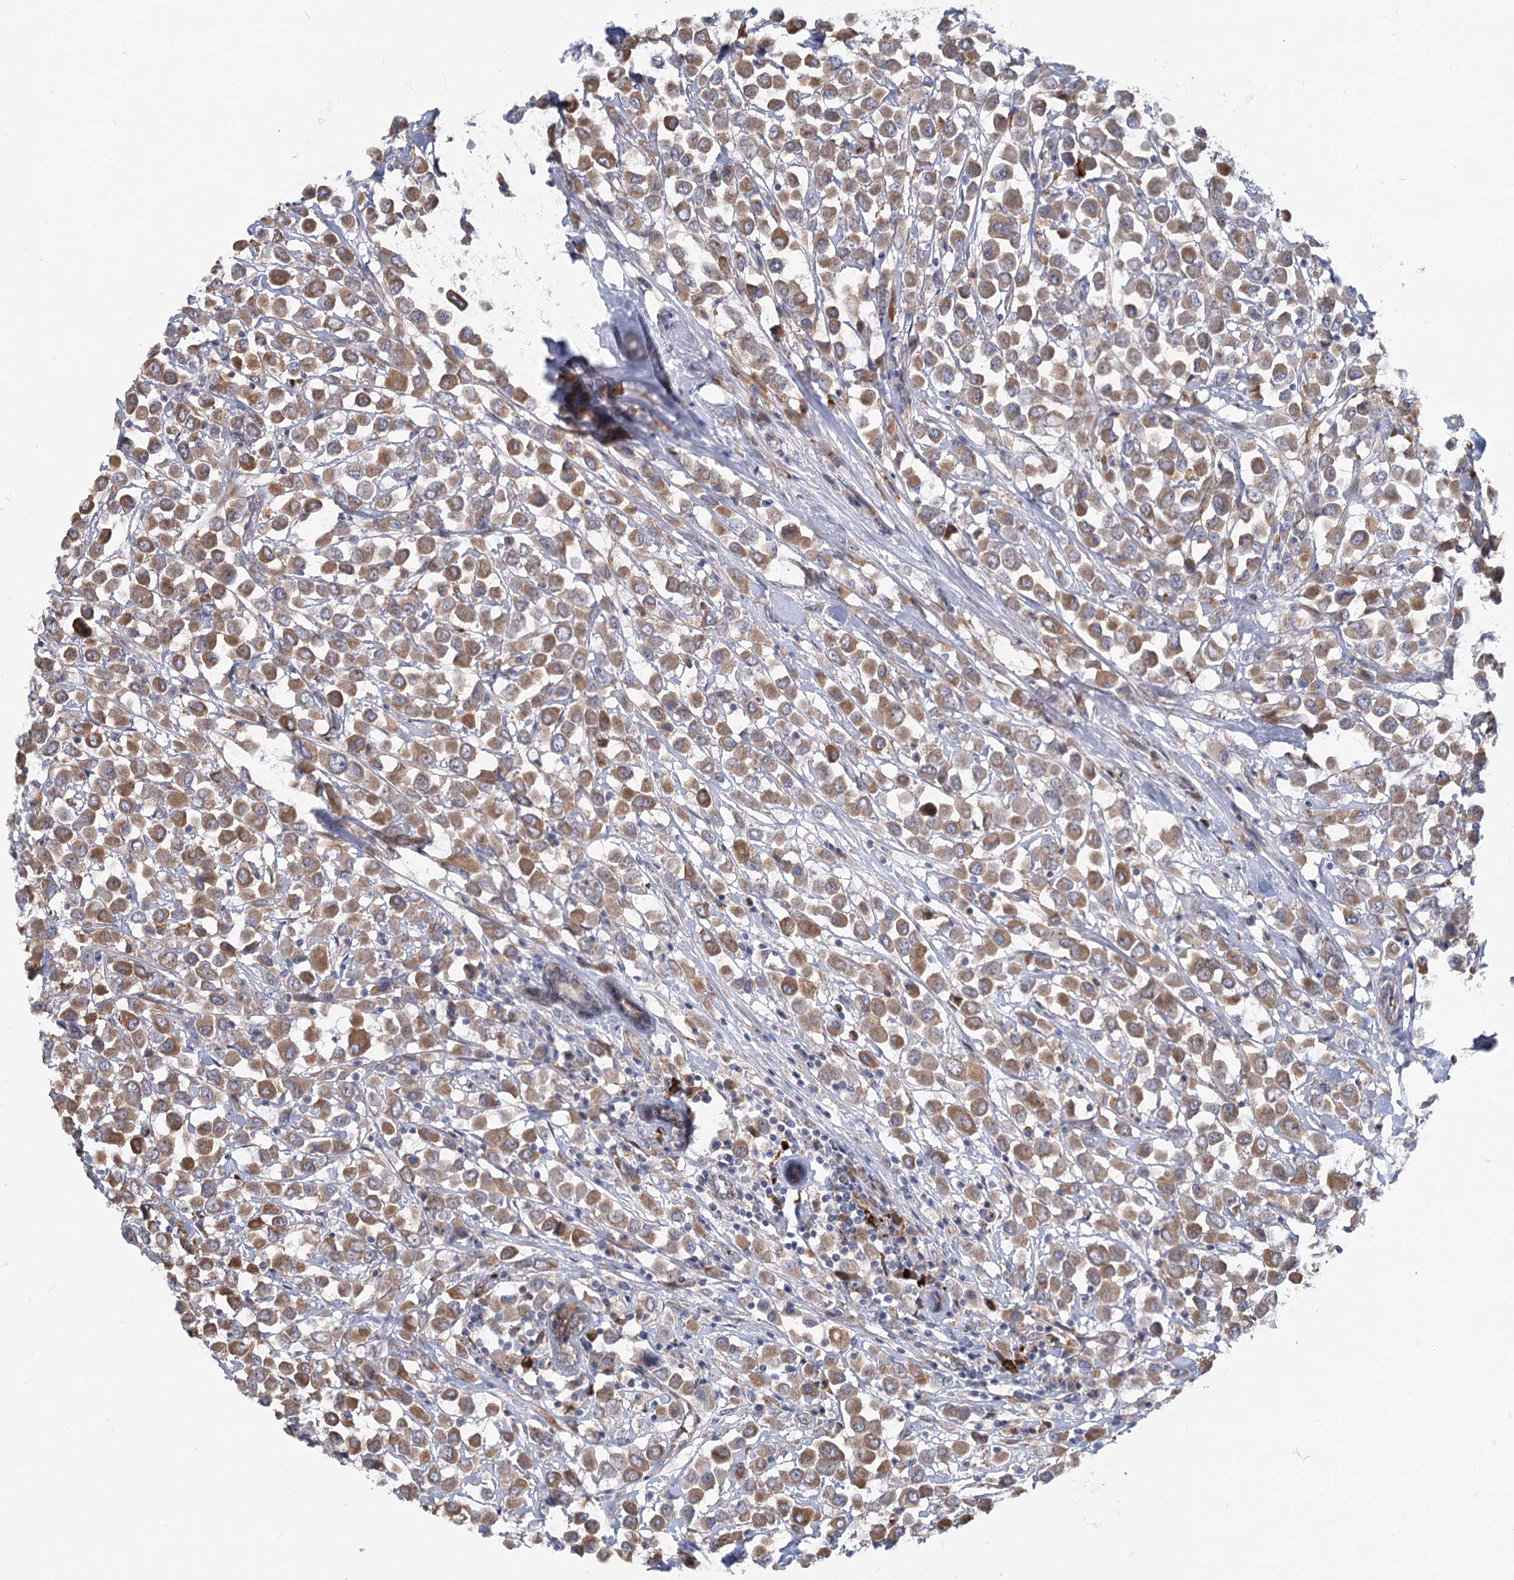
{"staining": {"intensity": "moderate", "quantity": ">75%", "location": "cytoplasmic/membranous"}, "tissue": "breast cancer", "cell_type": "Tumor cells", "image_type": "cancer", "snomed": [{"axis": "morphology", "description": "Duct carcinoma"}, {"axis": "topography", "description": "Breast"}], "caption": "Moderate cytoplasmic/membranous positivity is seen in approximately >75% of tumor cells in breast cancer.", "gene": "CIB4", "patient": {"sex": "female", "age": 61}}